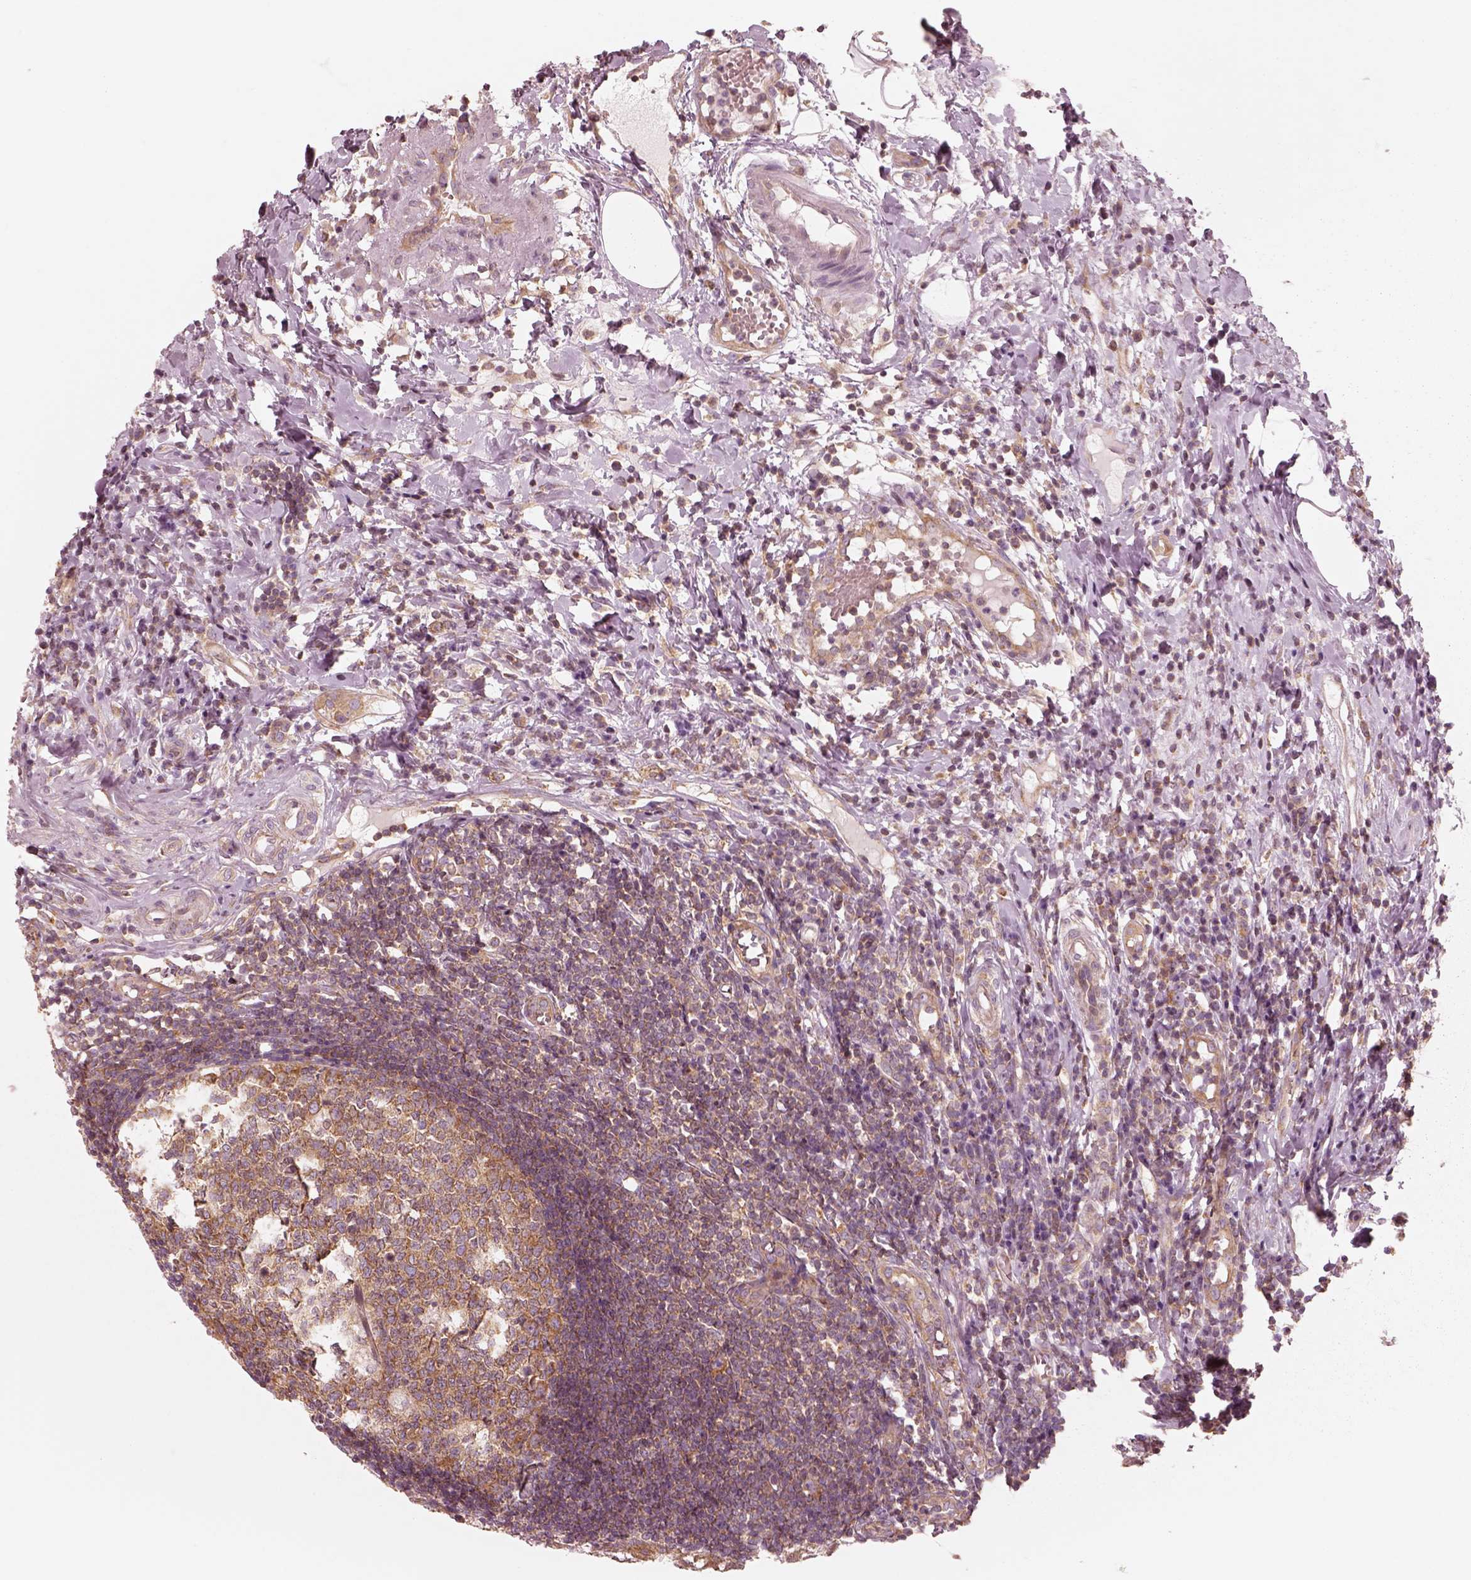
{"staining": {"intensity": "strong", "quantity": ">75%", "location": "cytoplasmic/membranous"}, "tissue": "appendix", "cell_type": "Glandular cells", "image_type": "normal", "snomed": [{"axis": "morphology", "description": "Normal tissue, NOS"}, {"axis": "morphology", "description": "Inflammation, NOS"}, {"axis": "topography", "description": "Appendix"}], "caption": "A high amount of strong cytoplasmic/membranous positivity is identified in about >75% of glandular cells in benign appendix. The staining is performed using DAB brown chromogen to label protein expression. The nuclei are counter-stained blue using hematoxylin.", "gene": "CNOT2", "patient": {"sex": "male", "age": 16}}